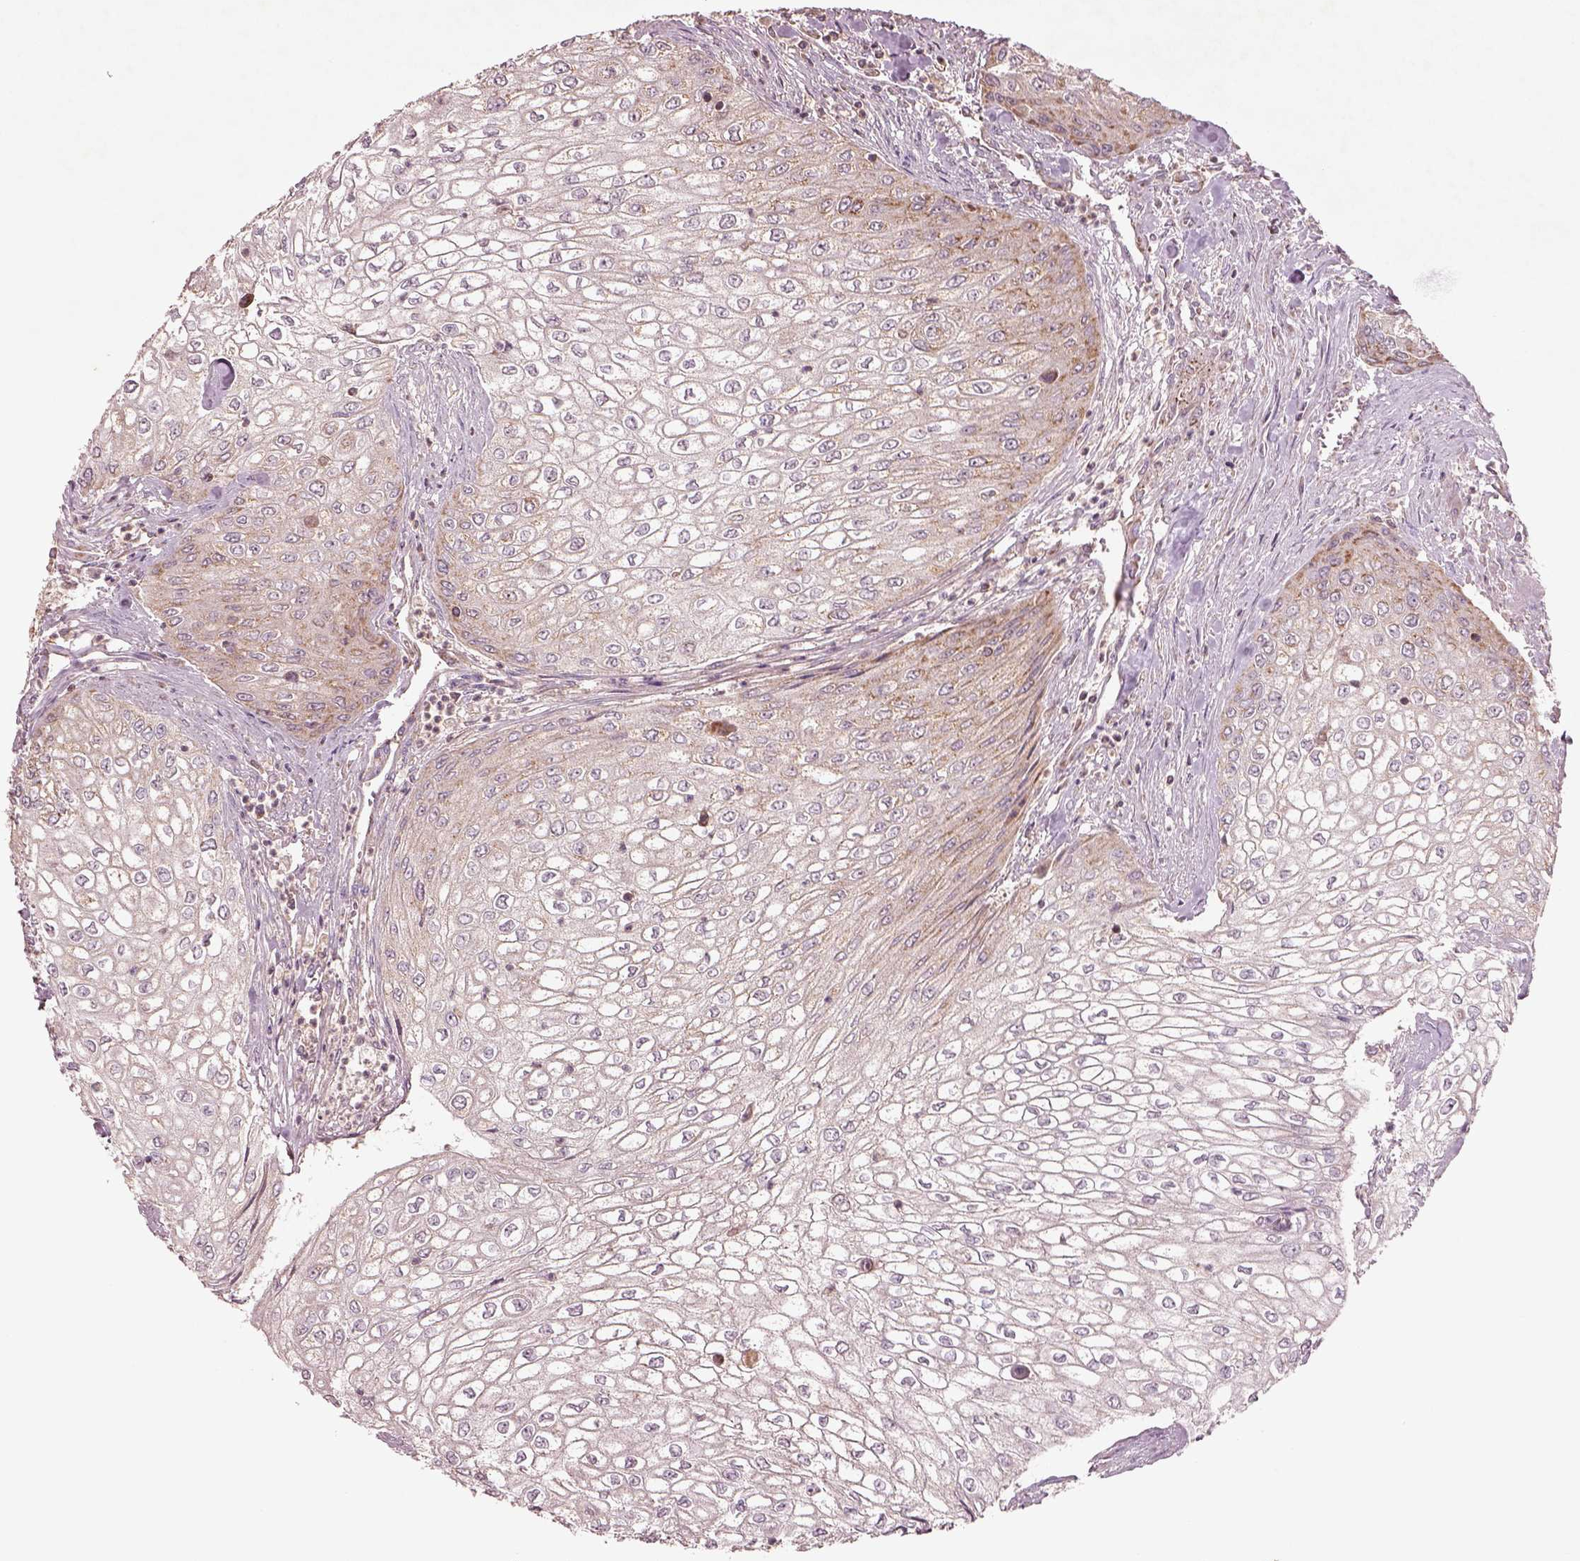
{"staining": {"intensity": "weak", "quantity": "<25%", "location": "cytoplasmic/membranous"}, "tissue": "urothelial cancer", "cell_type": "Tumor cells", "image_type": "cancer", "snomed": [{"axis": "morphology", "description": "Urothelial carcinoma, High grade"}, {"axis": "topography", "description": "Urinary bladder"}], "caption": "Urothelial cancer was stained to show a protein in brown. There is no significant positivity in tumor cells.", "gene": "SLC25A5", "patient": {"sex": "male", "age": 62}}